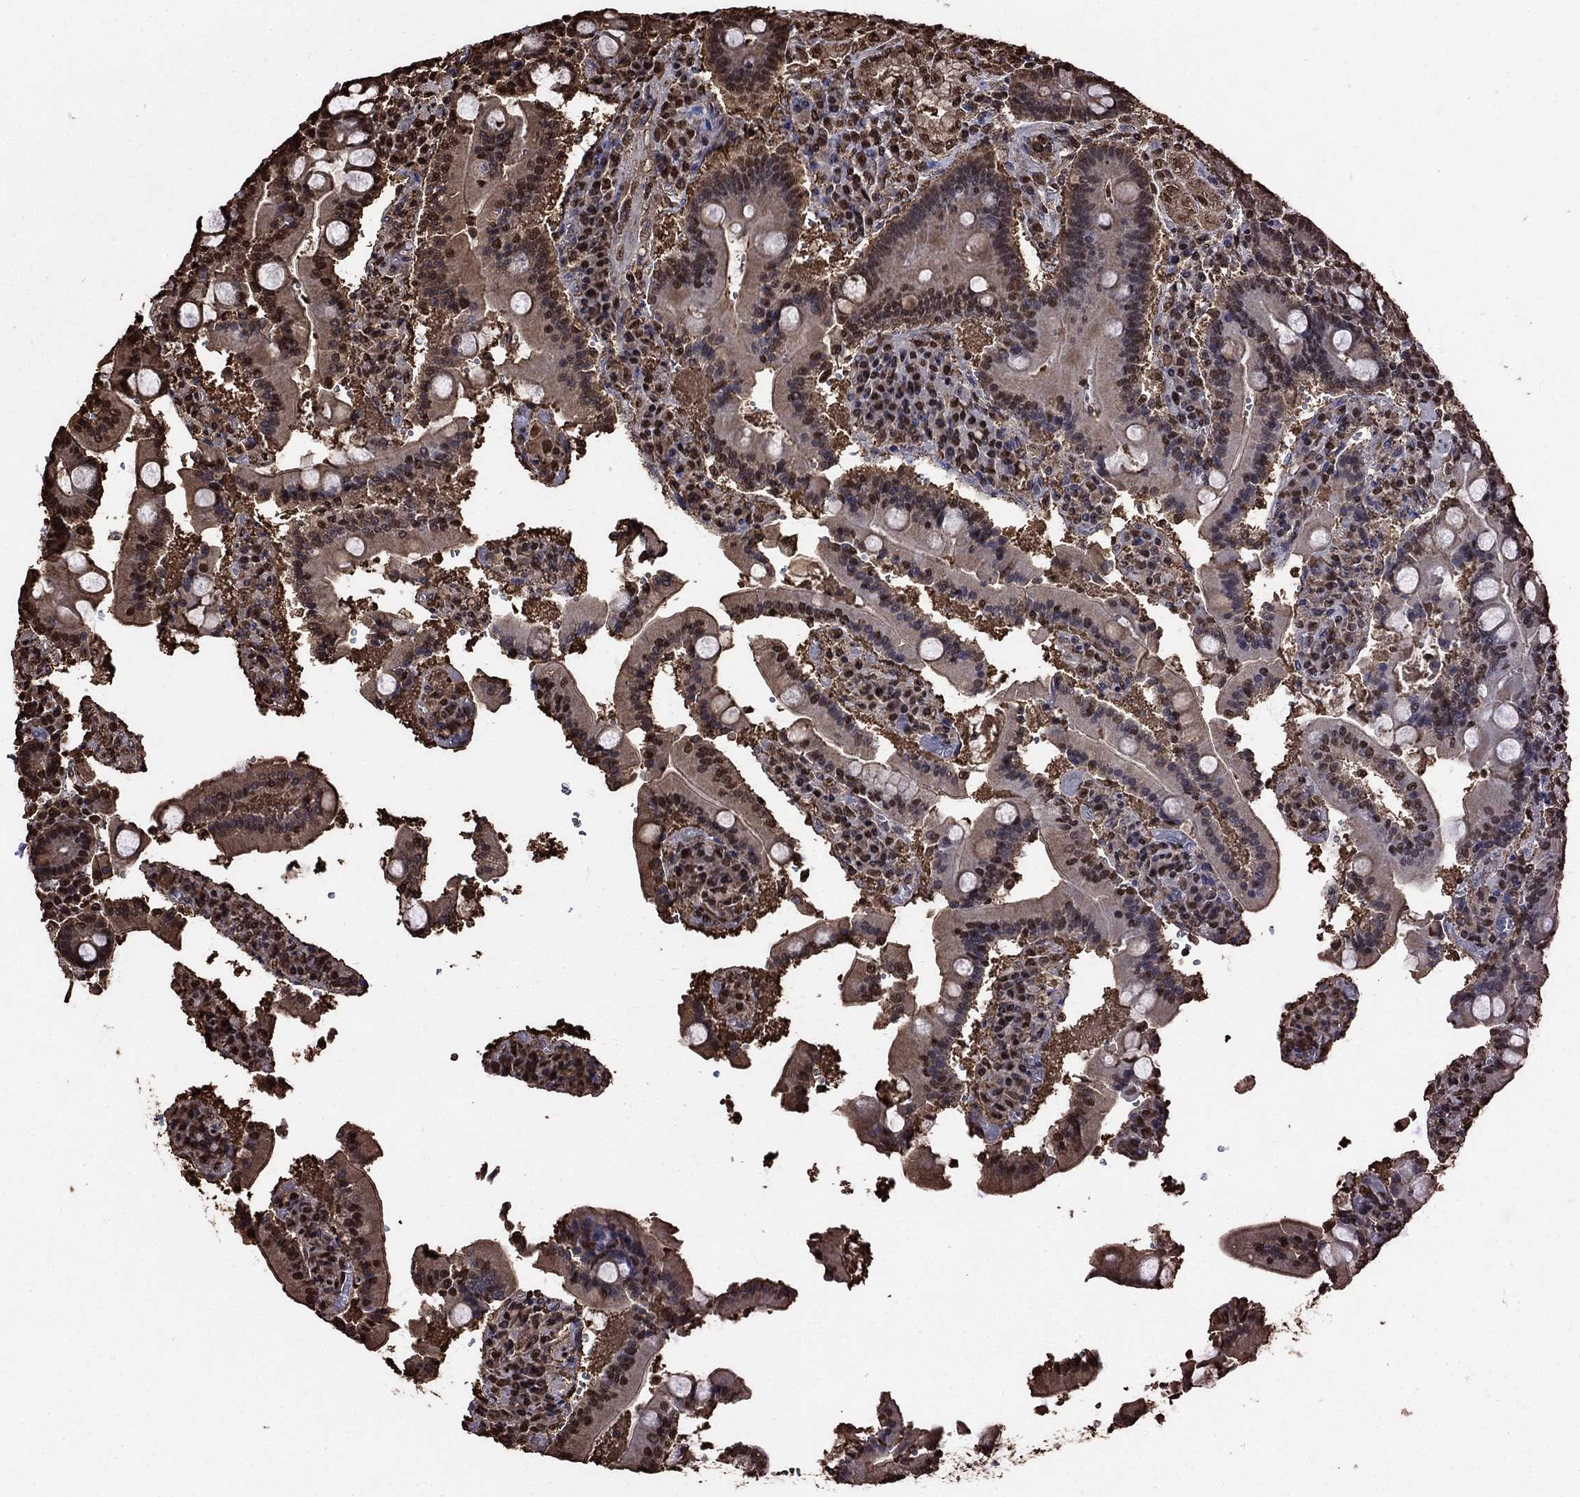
{"staining": {"intensity": "moderate", "quantity": "<25%", "location": "nuclear"}, "tissue": "duodenum", "cell_type": "Glandular cells", "image_type": "normal", "snomed": [{"axis": "morphology", "description": "Normal tissue, NOS"}, {"axis": "topography", "description": "Duodenum"}], "caption": "Protein analysis of unremarkable duodenum exhibits moderate nuclear staining in approximately <25% of glandular cells.", "gene": "GAPDH", "patient": {"sex": "female", "age": 62}}